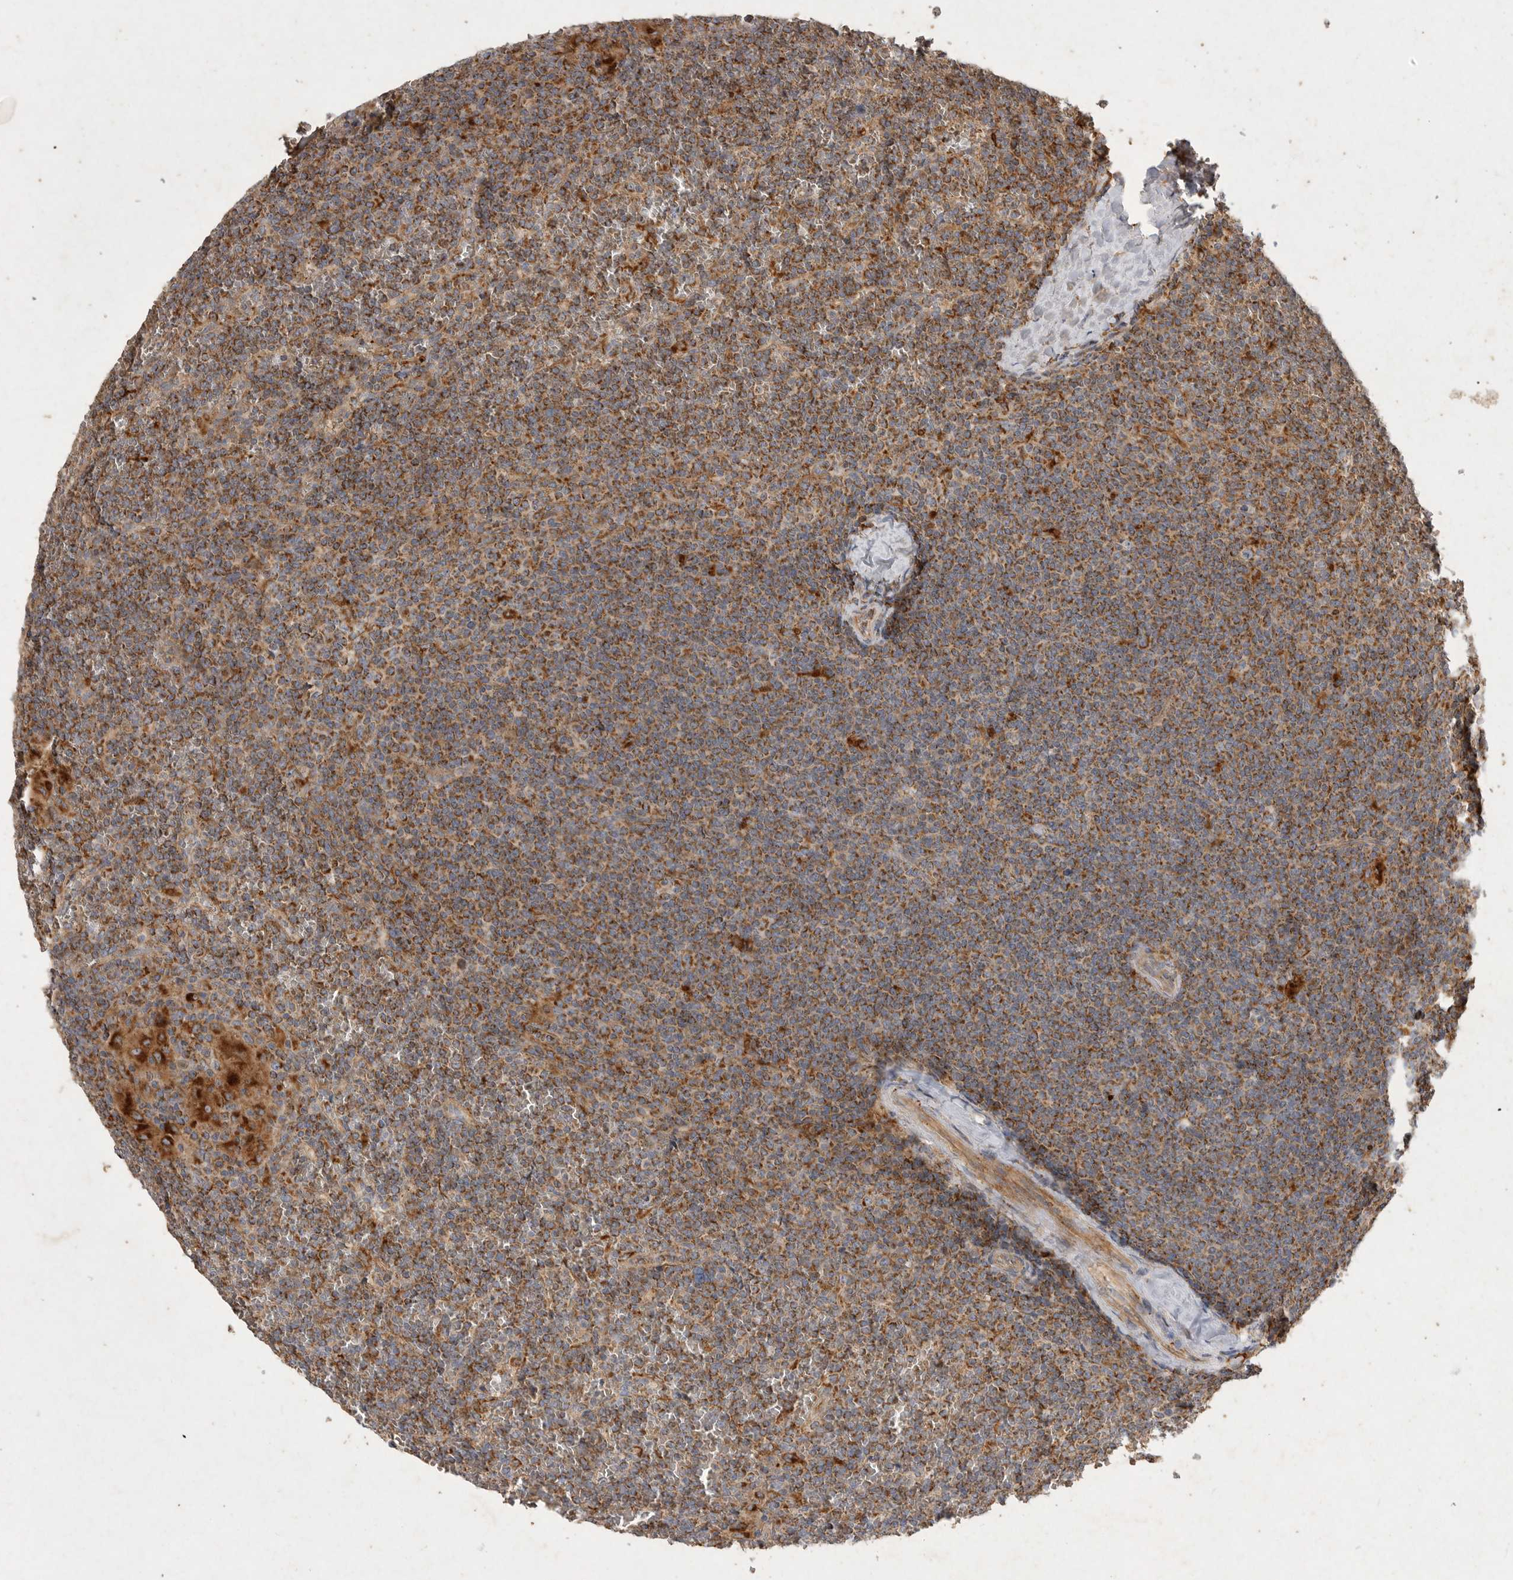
{"staining": {"intensity": "moderate", "quantity": ">75%", "location": "cytoplasmic/membranous"}, "tissue": "lymphoma", "cell_type": "Tumor cells", "image_type": "cancer", "snomed": [{"axis": "morphology", "description": "Malignant lymphoma, non-Hodgkin's type, Low grade"}, {"axis": "topography", "description": "Spleen"}], "caption": "Low-grade malignant lymphoma, non-Hodgkin's type stained with a brown dye demonstrates moderate cytoplasmic/membranous positive staining in about >75% of tumor cells.", "gene": "MRPL41", "patient": {"sex": "female", "age": 19}}